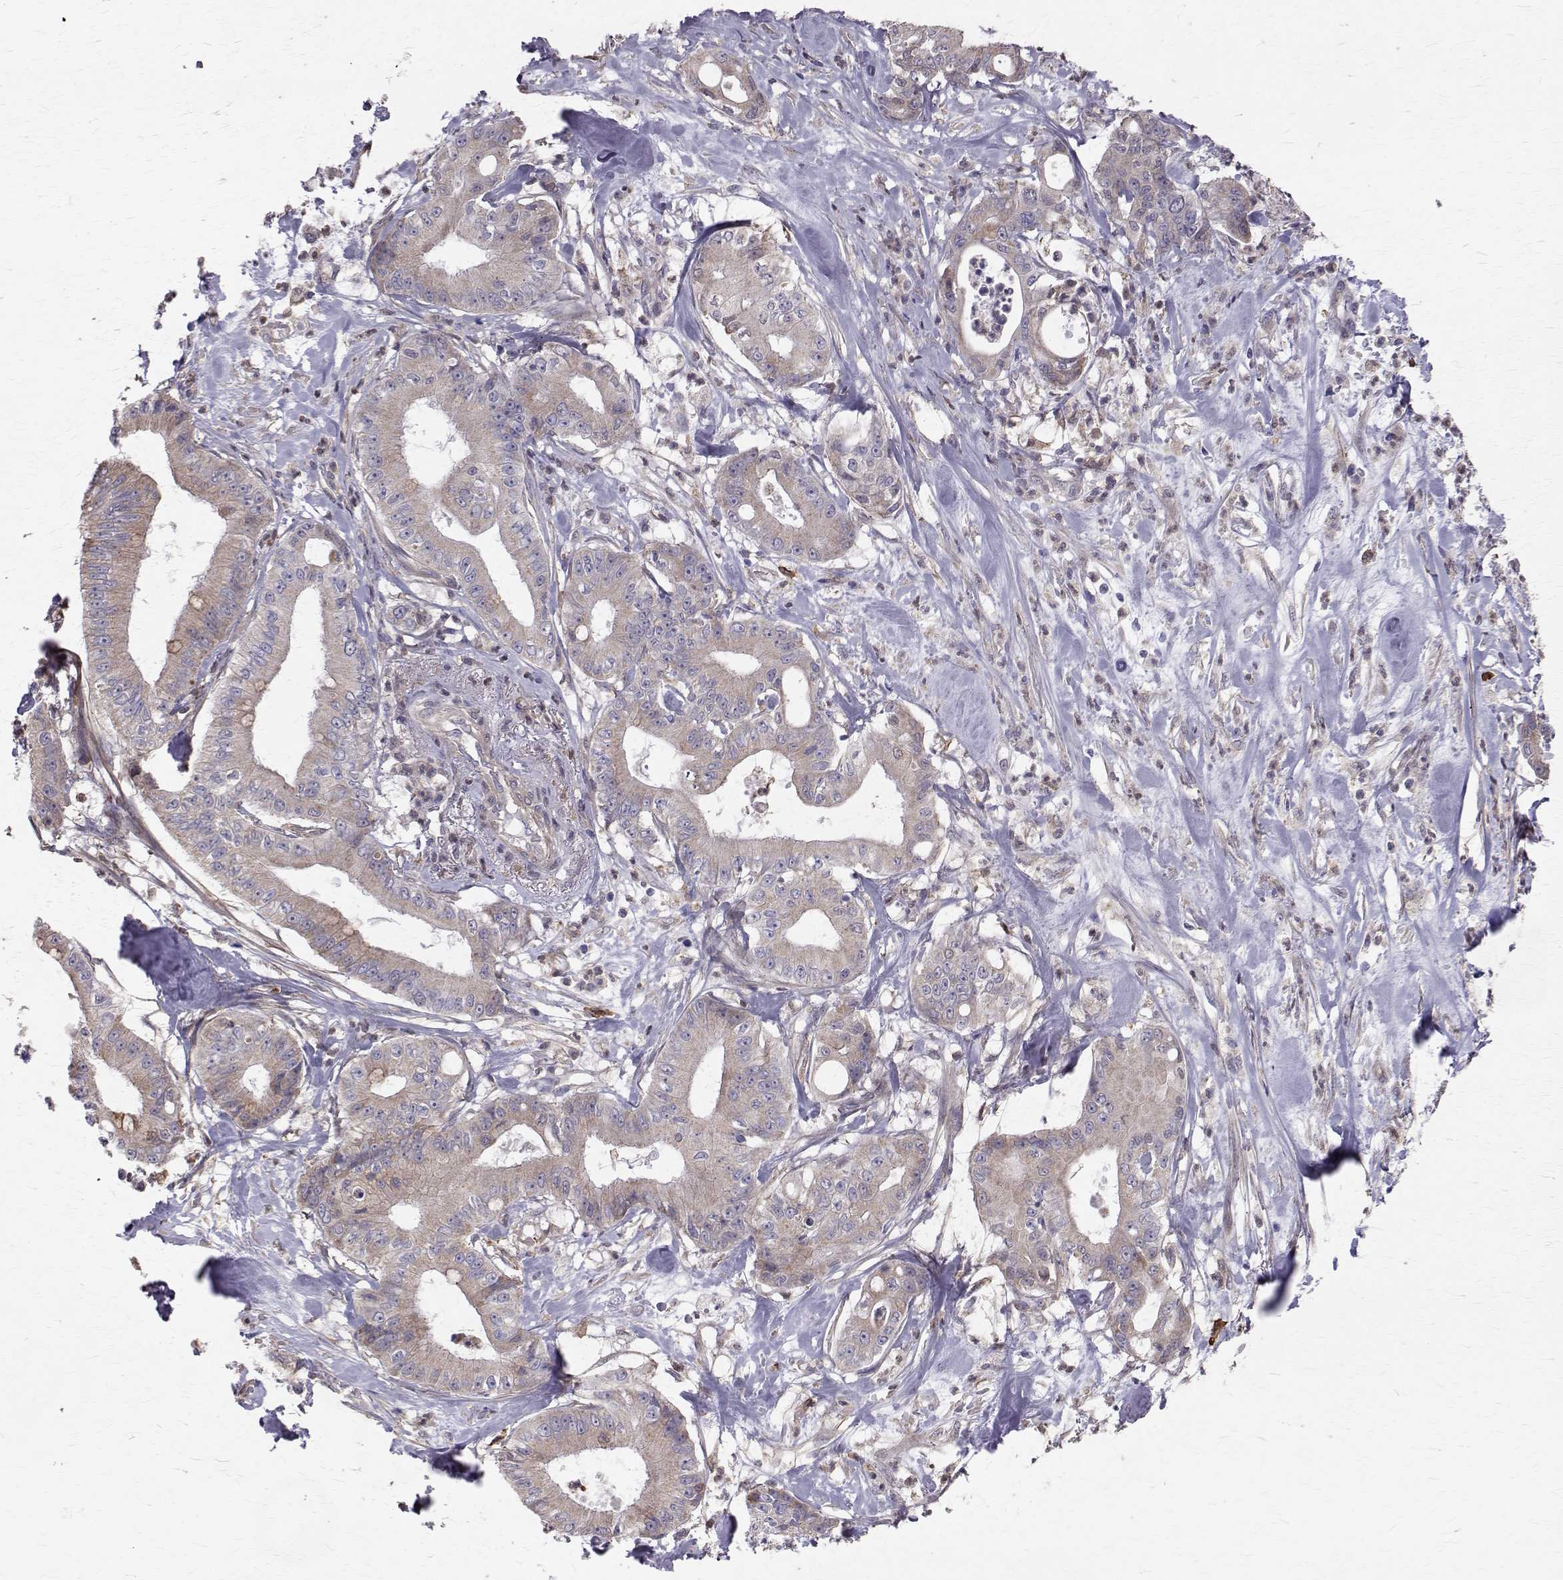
{"staining": {"intensity": "weak", "quantity": "<25%", "location": "cytoplasmic/membranous"}, "tissue": "pancreatic cancer", "cell_type": "Tumor cells", "image_type": "cancer", "snomed": [{"axis": "morphology", "description": "Adenocarcinoma, NOS"}, {"axis": "topography", "description": "Pancreas"}], "caption": "Tumor cells show no significant protein positivity in pancreatic cancer. (Brightfield microscopy of DAB IHC at high magnification).", "gene": "CCDC89", "patient": {"sex": "male", "age": 71}}